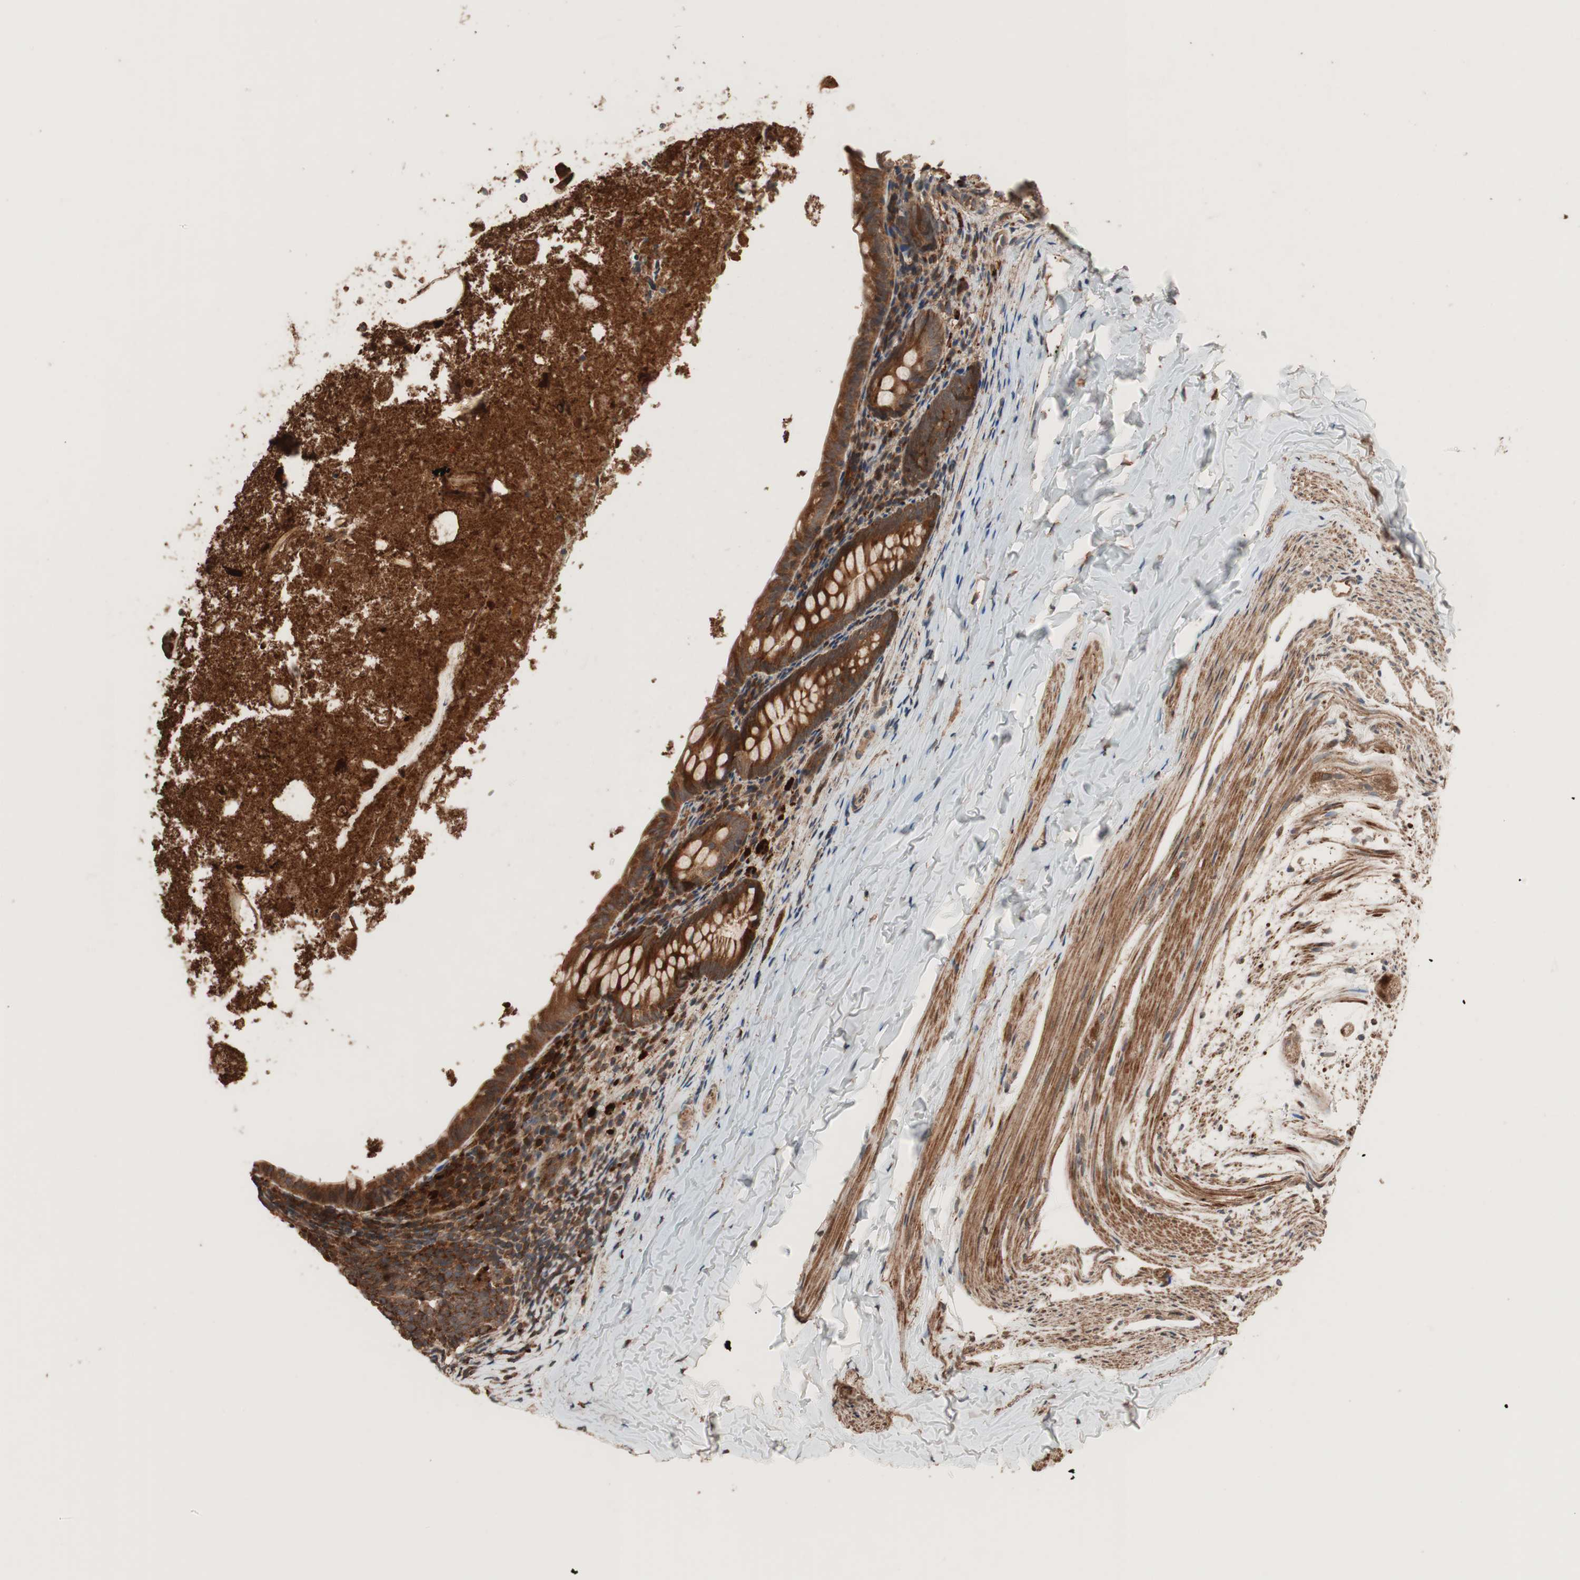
{"staining": {"intensity": "strong", "quantity": ">75%", "location": "cytoplasmic/membranous"}, "tissue": "appendix", "cell_type": "Glandular cells", "image_type": "normal", "snomed": [{"axis": "morphology", "description": "Normal tissue, NOS"}, {"axis": "topography", "description": "Appendix"}], "caption": "Immunohistochemical staining of normal human appendix demonstrates high levels of strong cytoplasmic/membranous positivity in approximately >75% of glandular cells. The protein of interest is stained brown, and the nuclei are stained in blue (DAB IHC with brightfield microscopy, high magnification).", "gene": "RAB1A", "patient": {"sex": "female", "age": 10}}